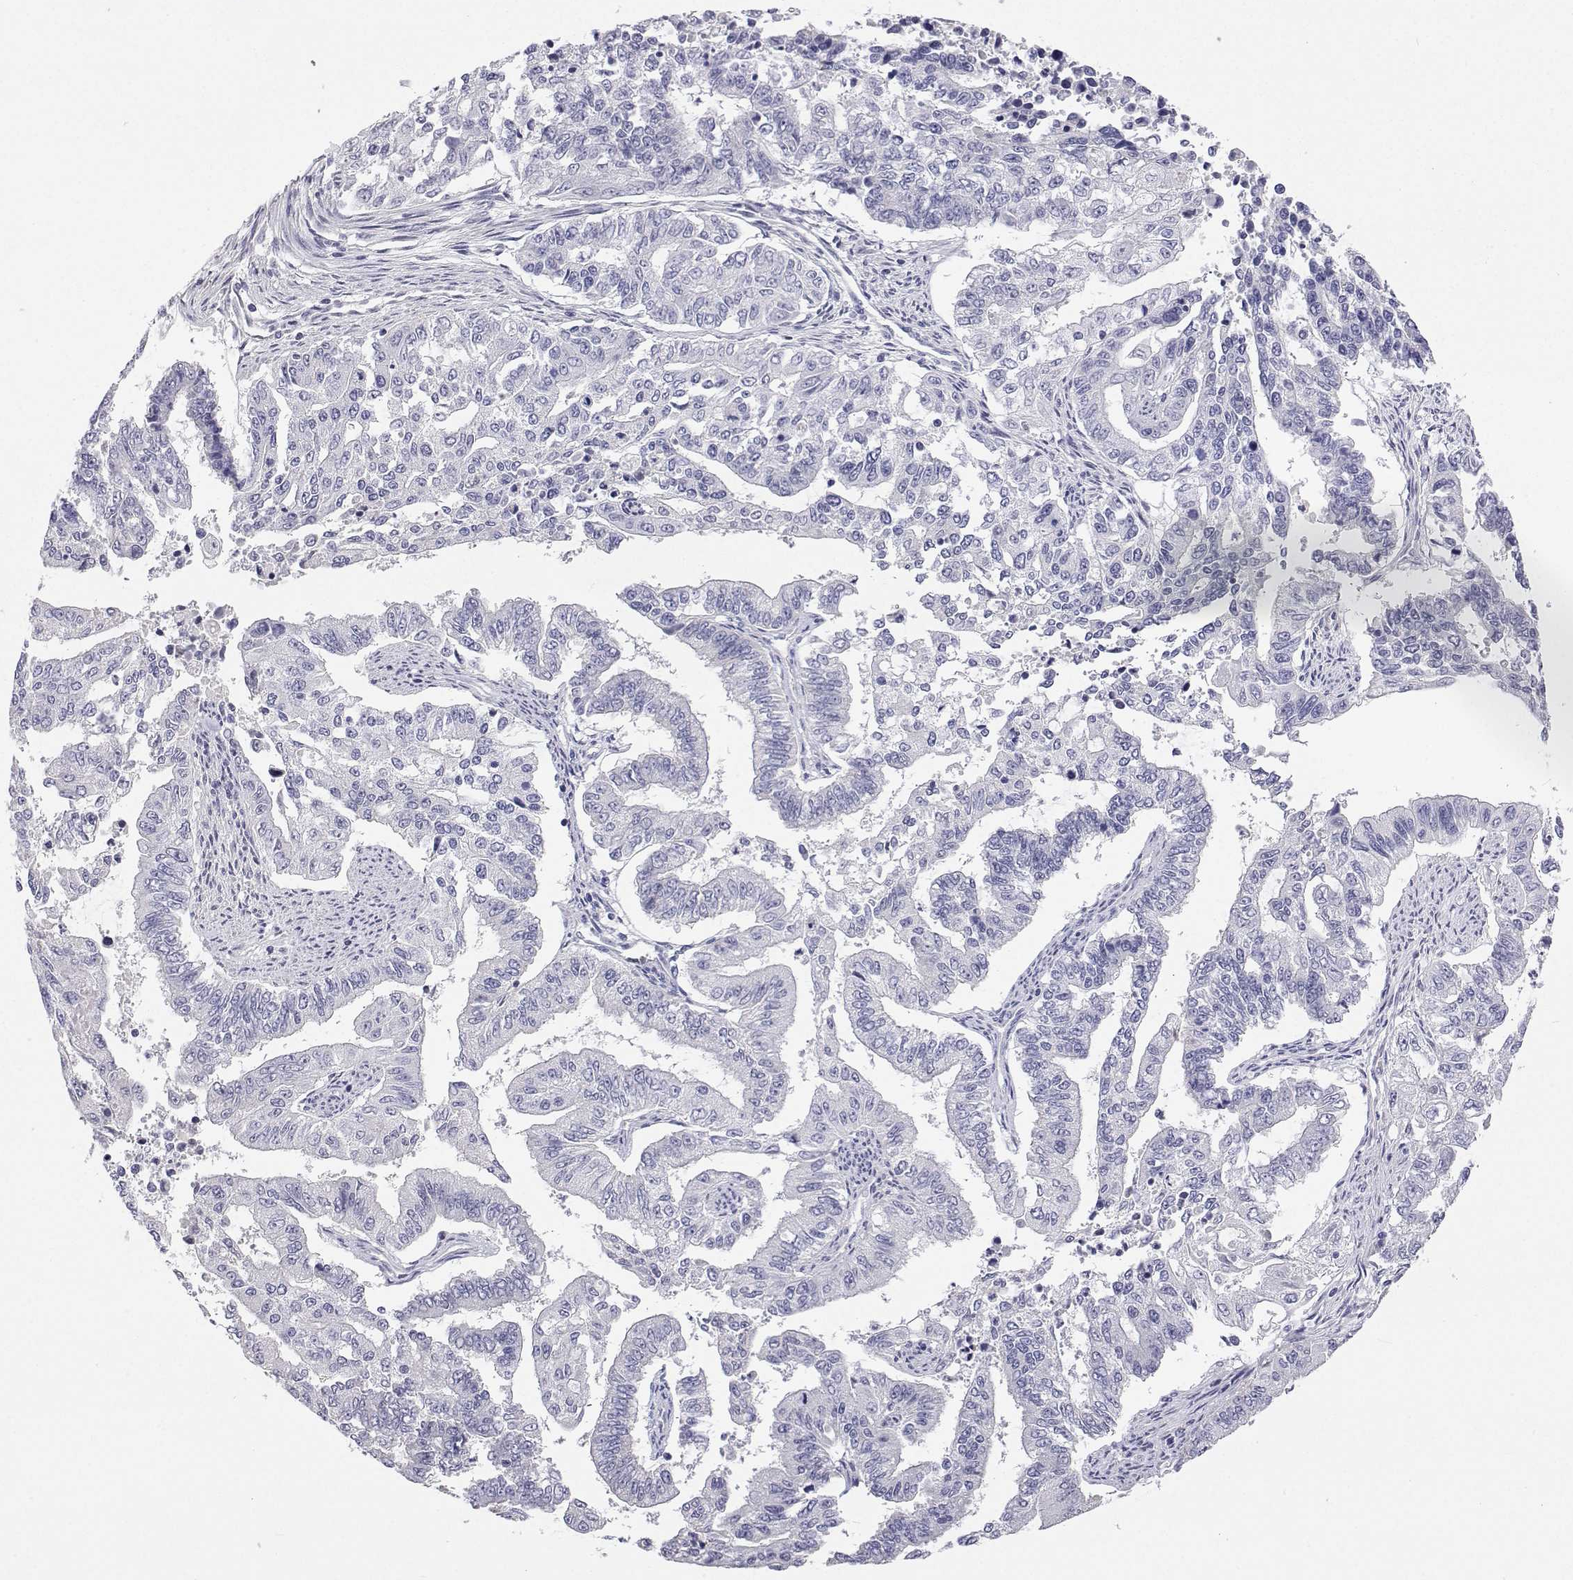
{"staining": {"intensity": "negative", "quantity": "none", "location": "none"}, "tissue": "endometrial cancer", "cell_type": "Tumor cells", "image_type": "cancer", "snomed": [{"axis": "morphology", "description": "Adenocarcinoma, NOS"}, {"axis": "topography", "description": "Uterus"}], "caption": "Tumor cells show no significant expression in endometrial adenocarcinoma. (DAB immunohistochemistry with hematoxylin counter stain).", "gene": "ANKRD65", "patient": {"sex": "female", "age": 59}}